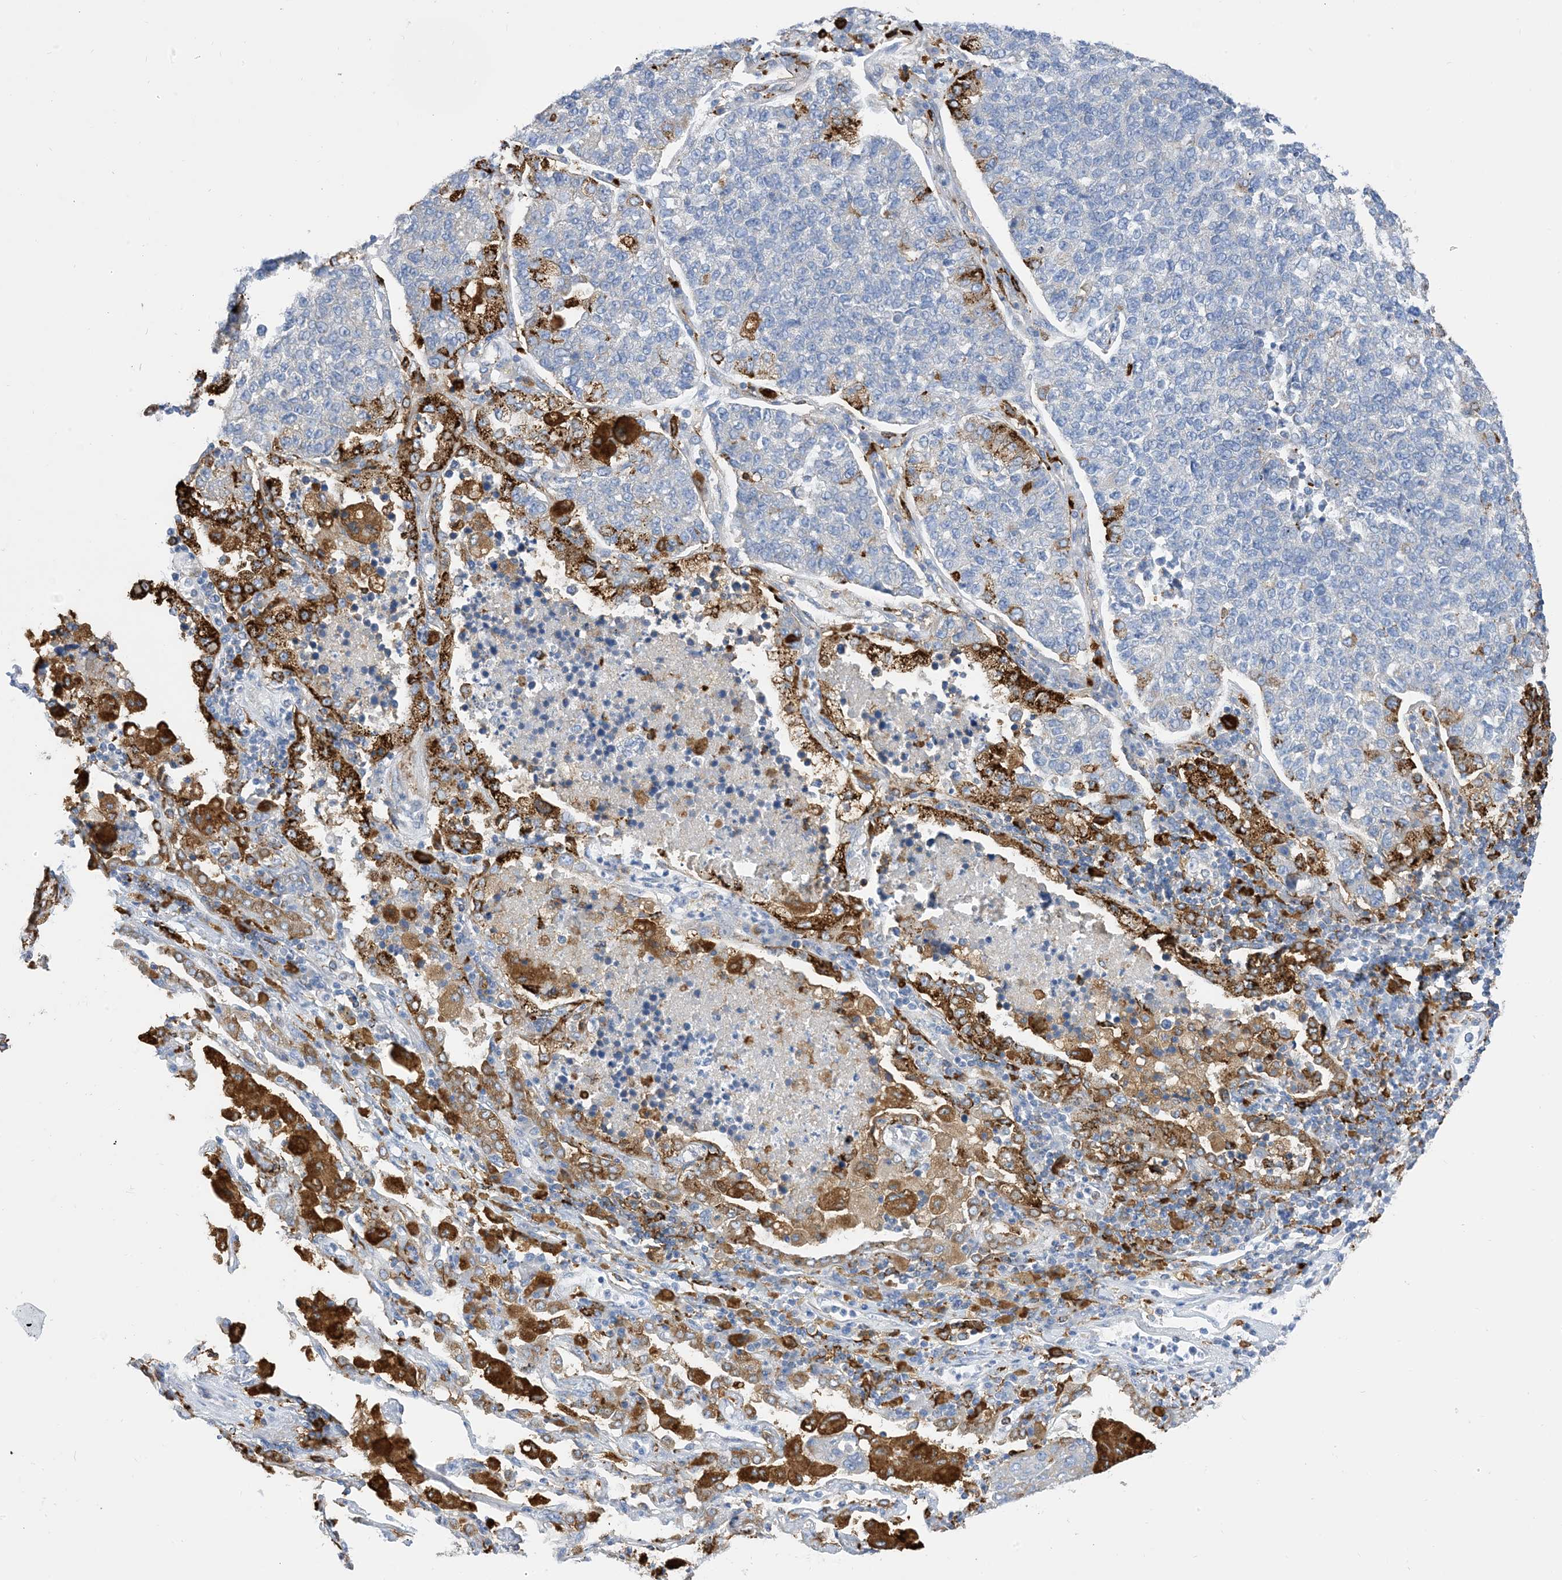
{"staining": {"intensity": "negative", "quantity": "none", "location": "none"}, "tissue": "lung cancer", "cell_type": "Tumor cells", "image_type": "cancer", "snomed": [{"axis": "morphology", "description": "Adenocarcinoma, NOS"}, {"axis": "topography", "description": "Lung"}], "caption": "Tumor cells show no significant expression in lung cancer.", "gene": "DPH3", "patient": {"sex": "male", "age": 49}}